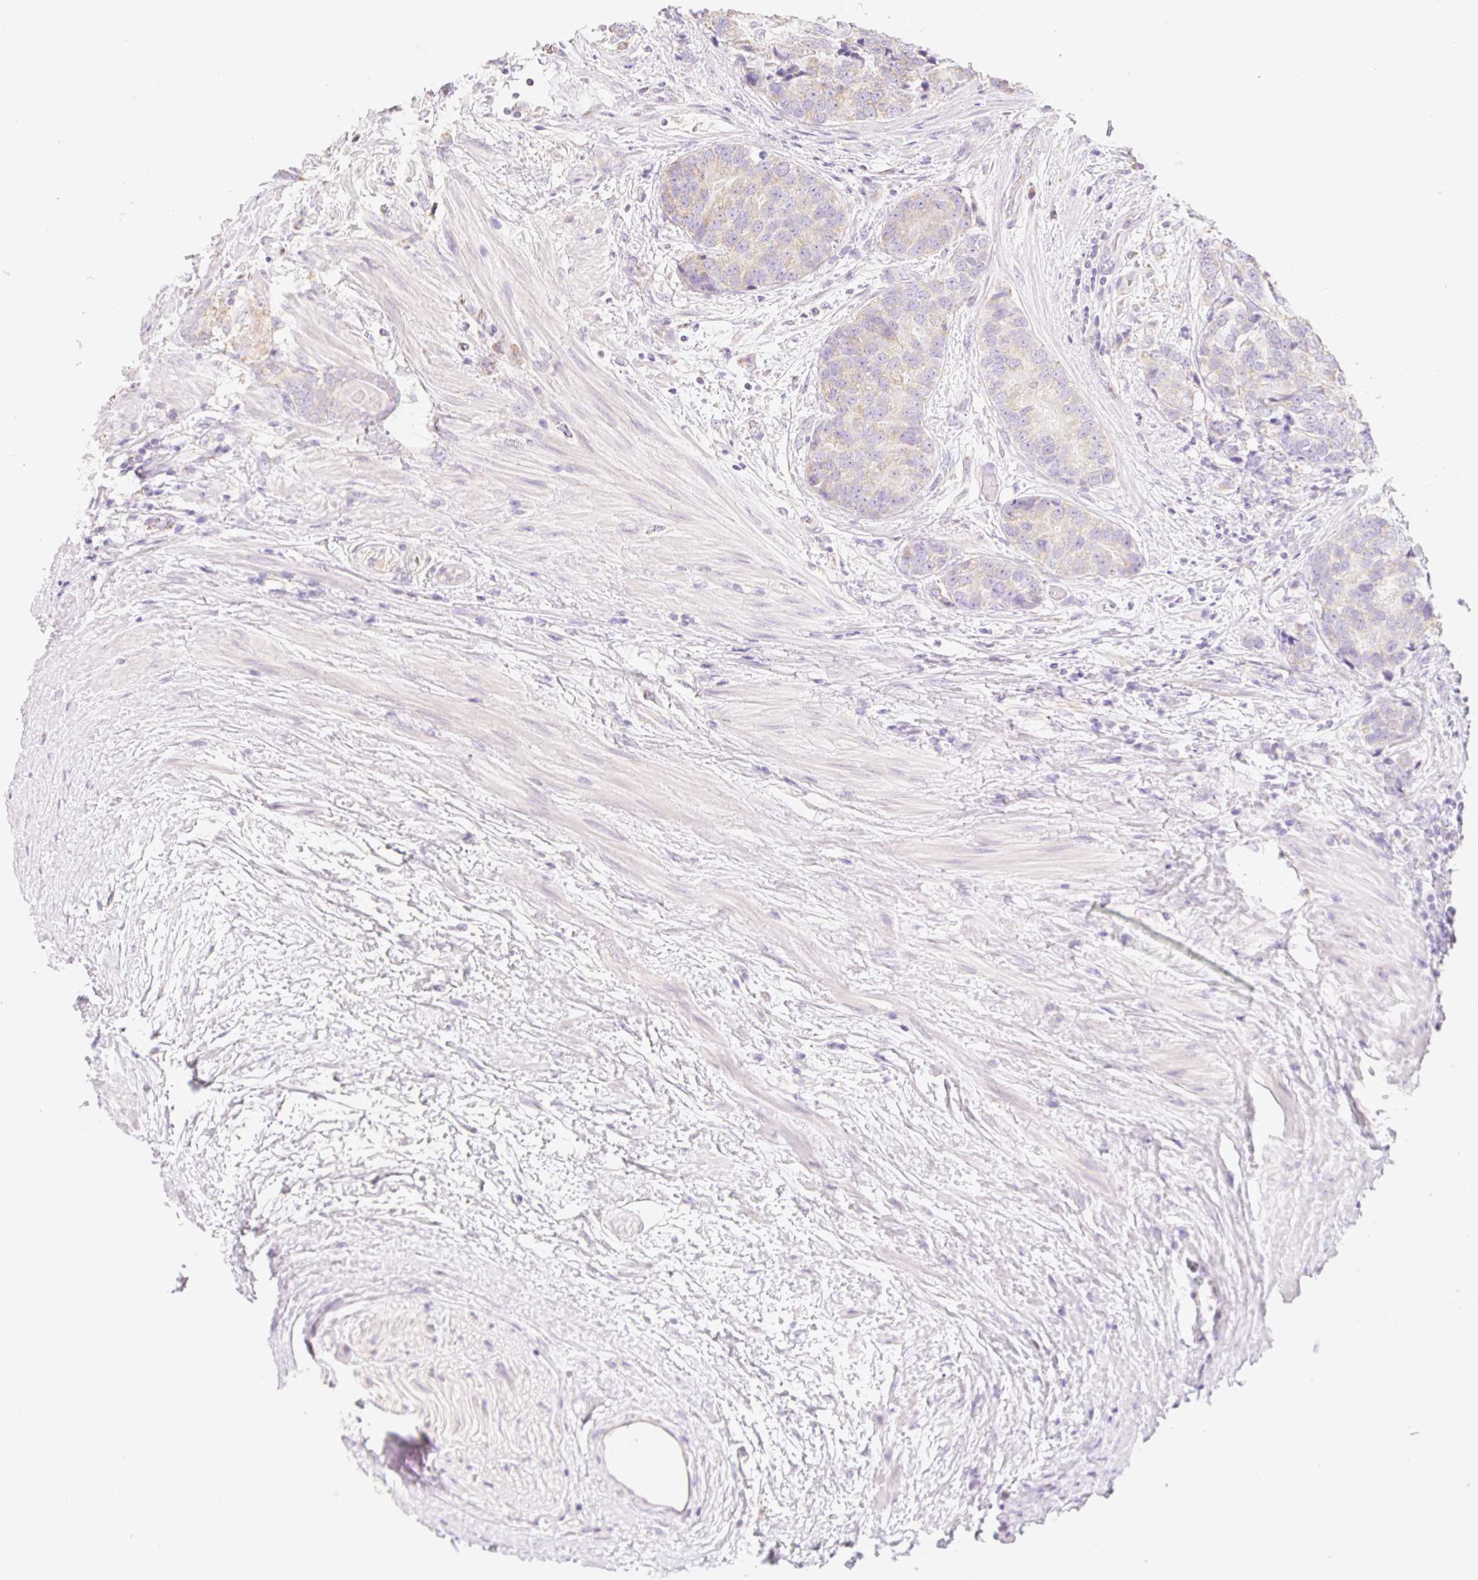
{"staining": {"intensity": "negative", "quantity": "none", "location": "none"}, "tissue": "prostate cancer", "cell_type": "Tumor cells", "image_type": "cancer", "snomed": [{"axis": "morphology", "description": "Adenocarcinoma, High grade"}, {"axis": "topography", "description": "Prostate"}], "caption": "Immunohistochemistry (IHC) image of prostate cancer (adenocarcinoma (high-grade)) stained for a protein (brown), which displays no expression in tumor cells.", "gene": "DHX35", "patient": {"sex": "male", "age": 68}}